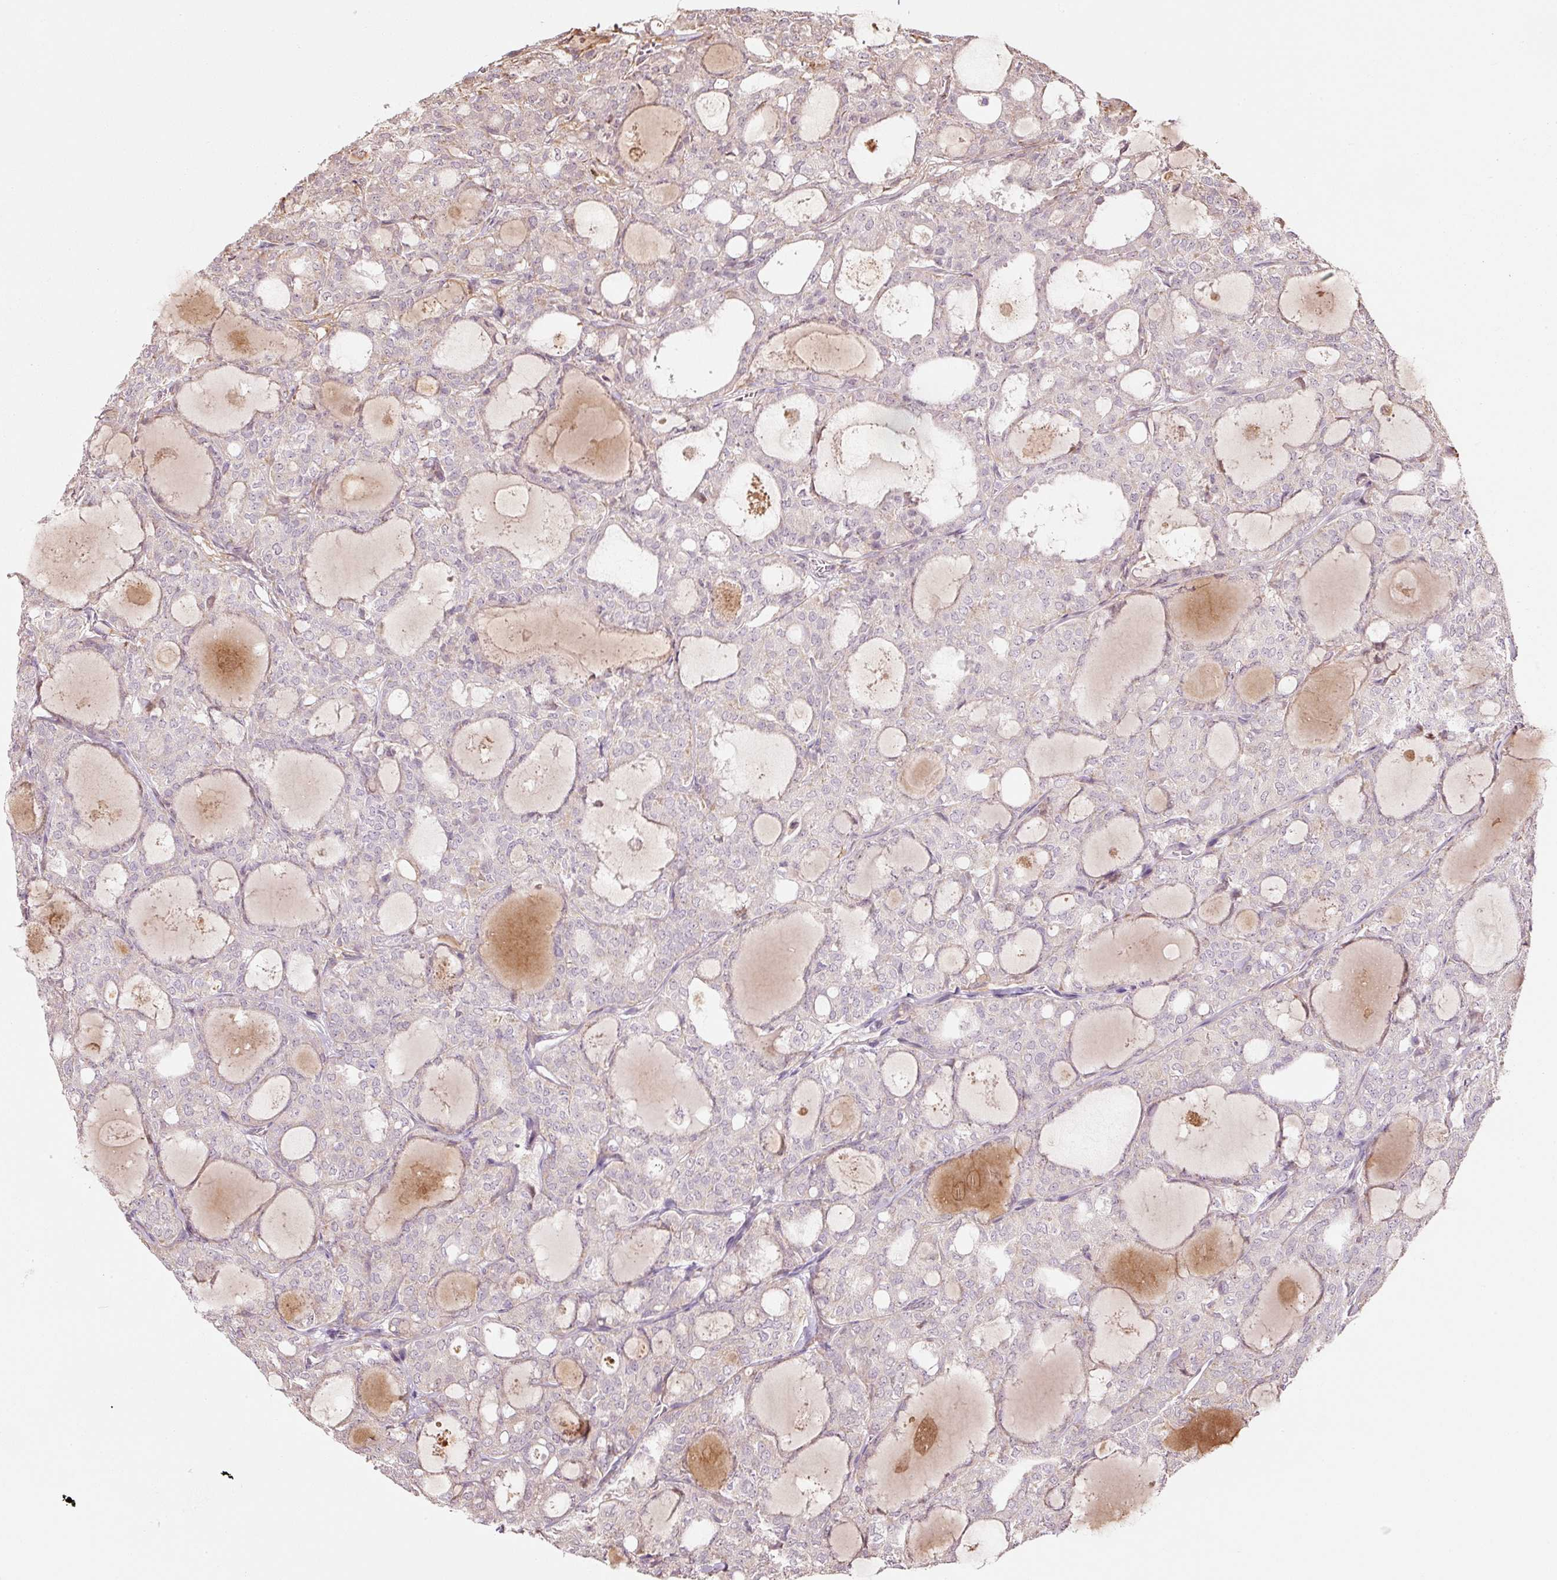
{"staining": {"intensity": "weak", "quantity": "<25%", "location": "cytoplasmic/membranous"}, "tissue": "thyroid cancer", "cell_type": "Tumor cells", "image_type": "cancer", "snomed": [{"axis": "morphology", "description": "Follicular adenoma carcinoma, NOS"}, {"axis": "topography", "description": "Thyroid gland"}], "caption": "Photomicrograph shows no protein staining in tumor cells of thyroid cancer tissue.", "gene": "ETF1", "patient": {"sex": "male", "age": 75}}